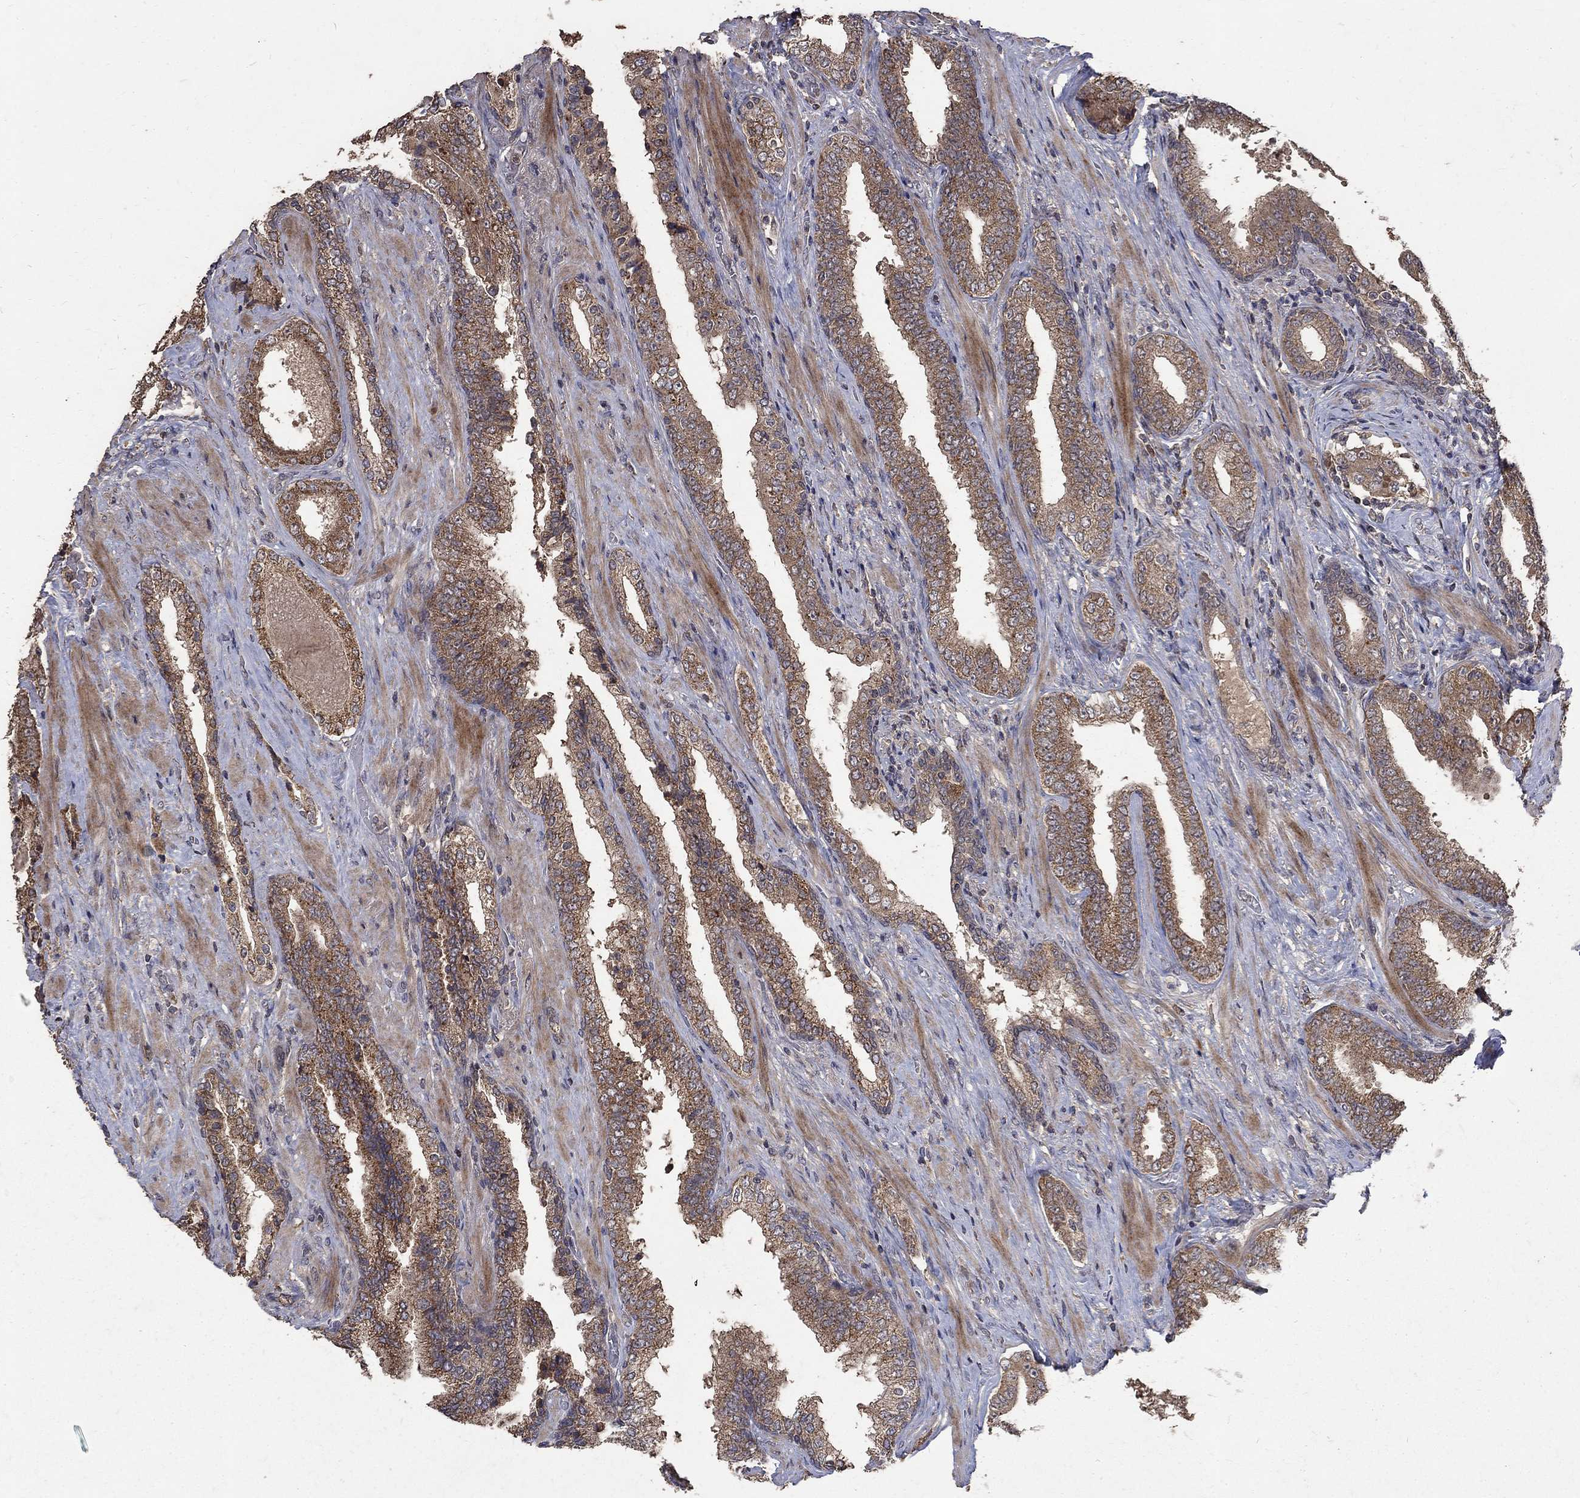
{"staining": {"intensity": "moderate", "quantity": ">75%", "location": "cytoplasmic/membranous"}, "tissue": "prostate cancer", "cell_type": "Tumor cells", "image_type": "cancer", "snomed": [{"axis": "morphology", "description": "Adenocarcinoma, Low grade"}, {"axis": "topography", "description": "Prostate and seminal vesicle, NOS"}], "caption": "Approximately >75% of tumor cells in human prostate low-grade adenocarcinoma demonstrate moderate cytoplasmic/membranous protein staining as visualized by brown immunohistochemical staining.", "gene": "C17orf75", "patient": {"sex": "male", "age": 61}}